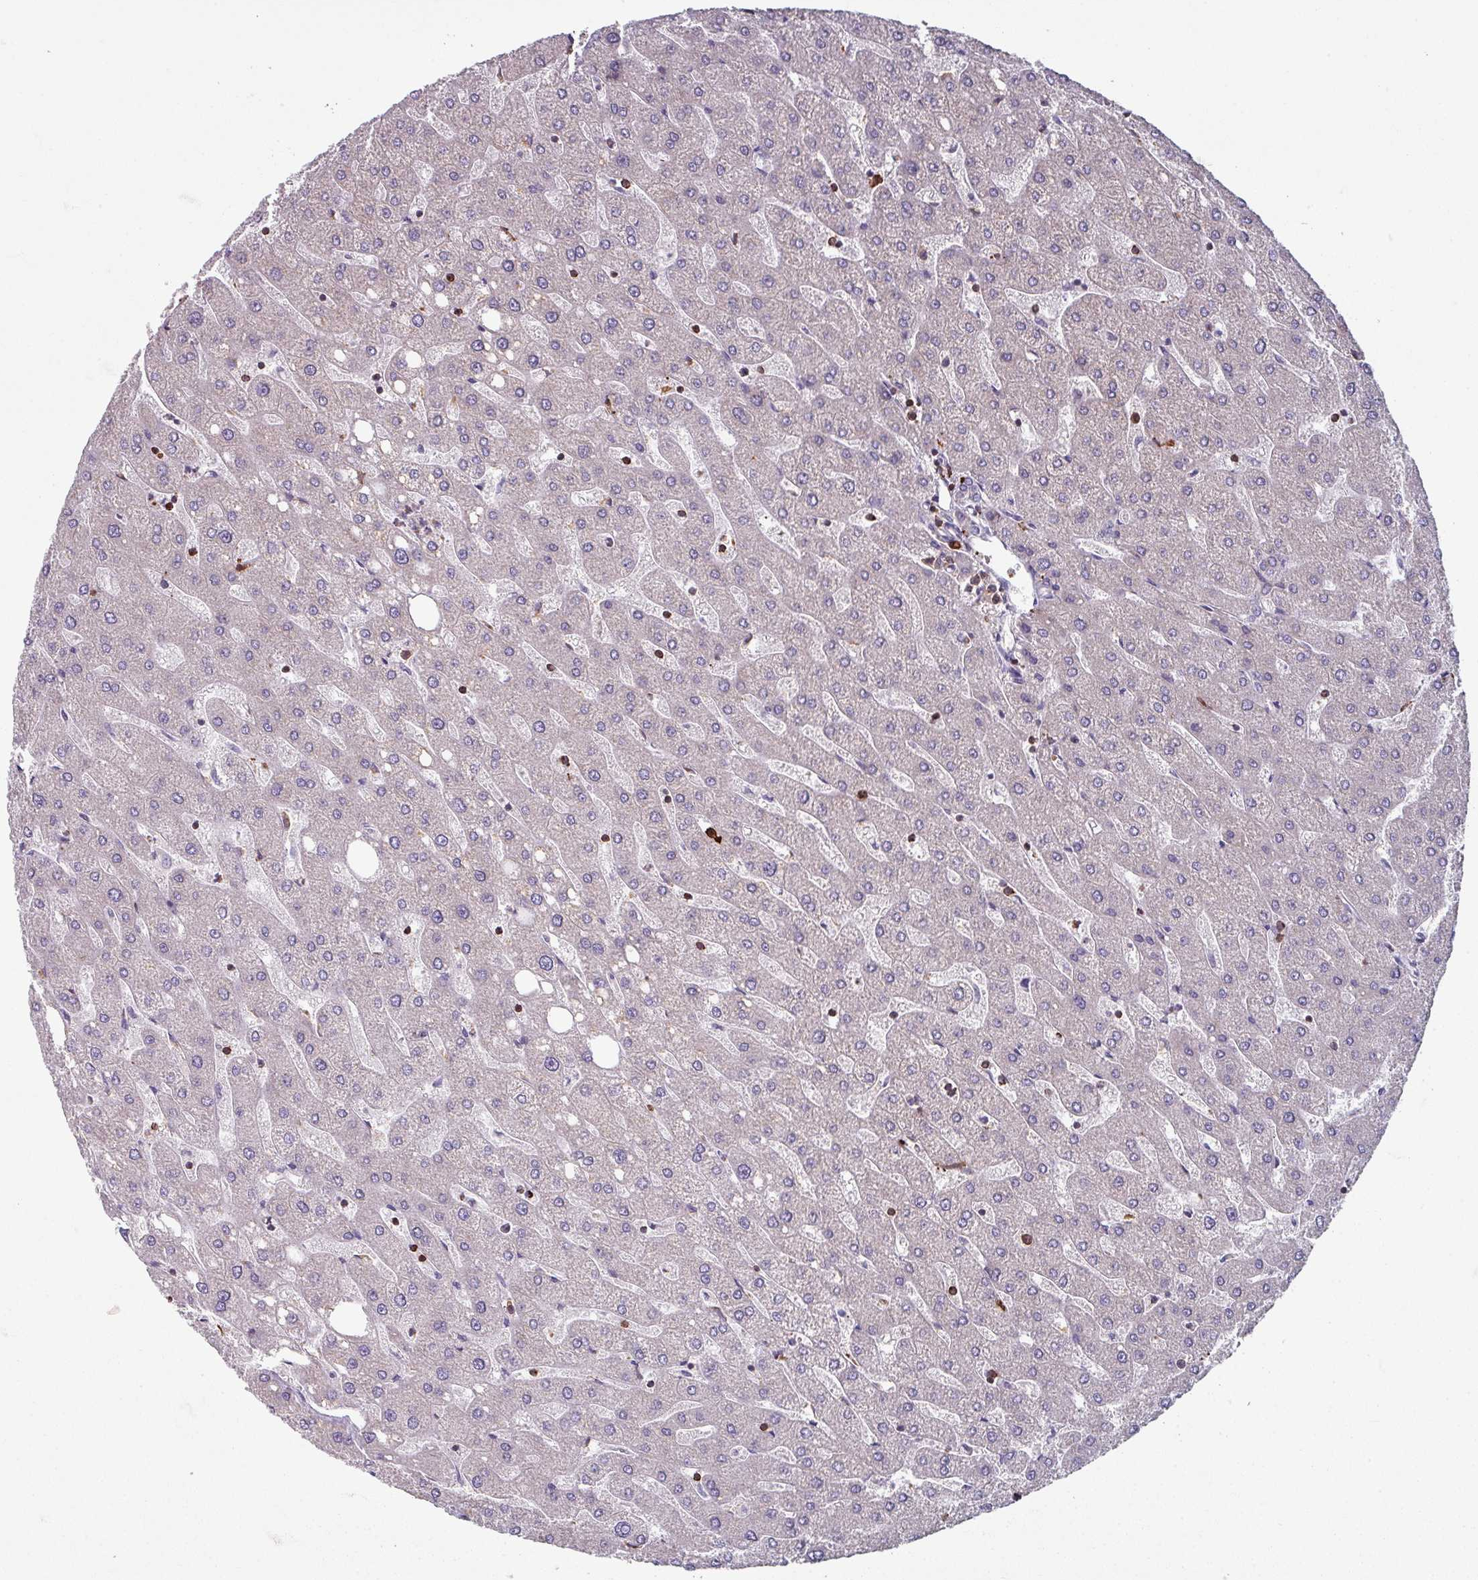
{"staining": {"intensity": "negative", "quantity": "none", "location": "none"}, "tissue": "liver", "cell_type": "Cholangiocytes", "image_type": "normal", "snomed": [{"axis": "morphology", "description": "Normal tissue, NOS"}, {"axis": "topography", "description": "Liver"}], "caption": "Cholangiocytes are negative for protein expression in normal human liver. (DAB immunohistochemistry (IHC) visualized using brightfield microscopy, high magnification).", "gene": "NEDD9", "patient": {"sex": "male", "age": 67}}